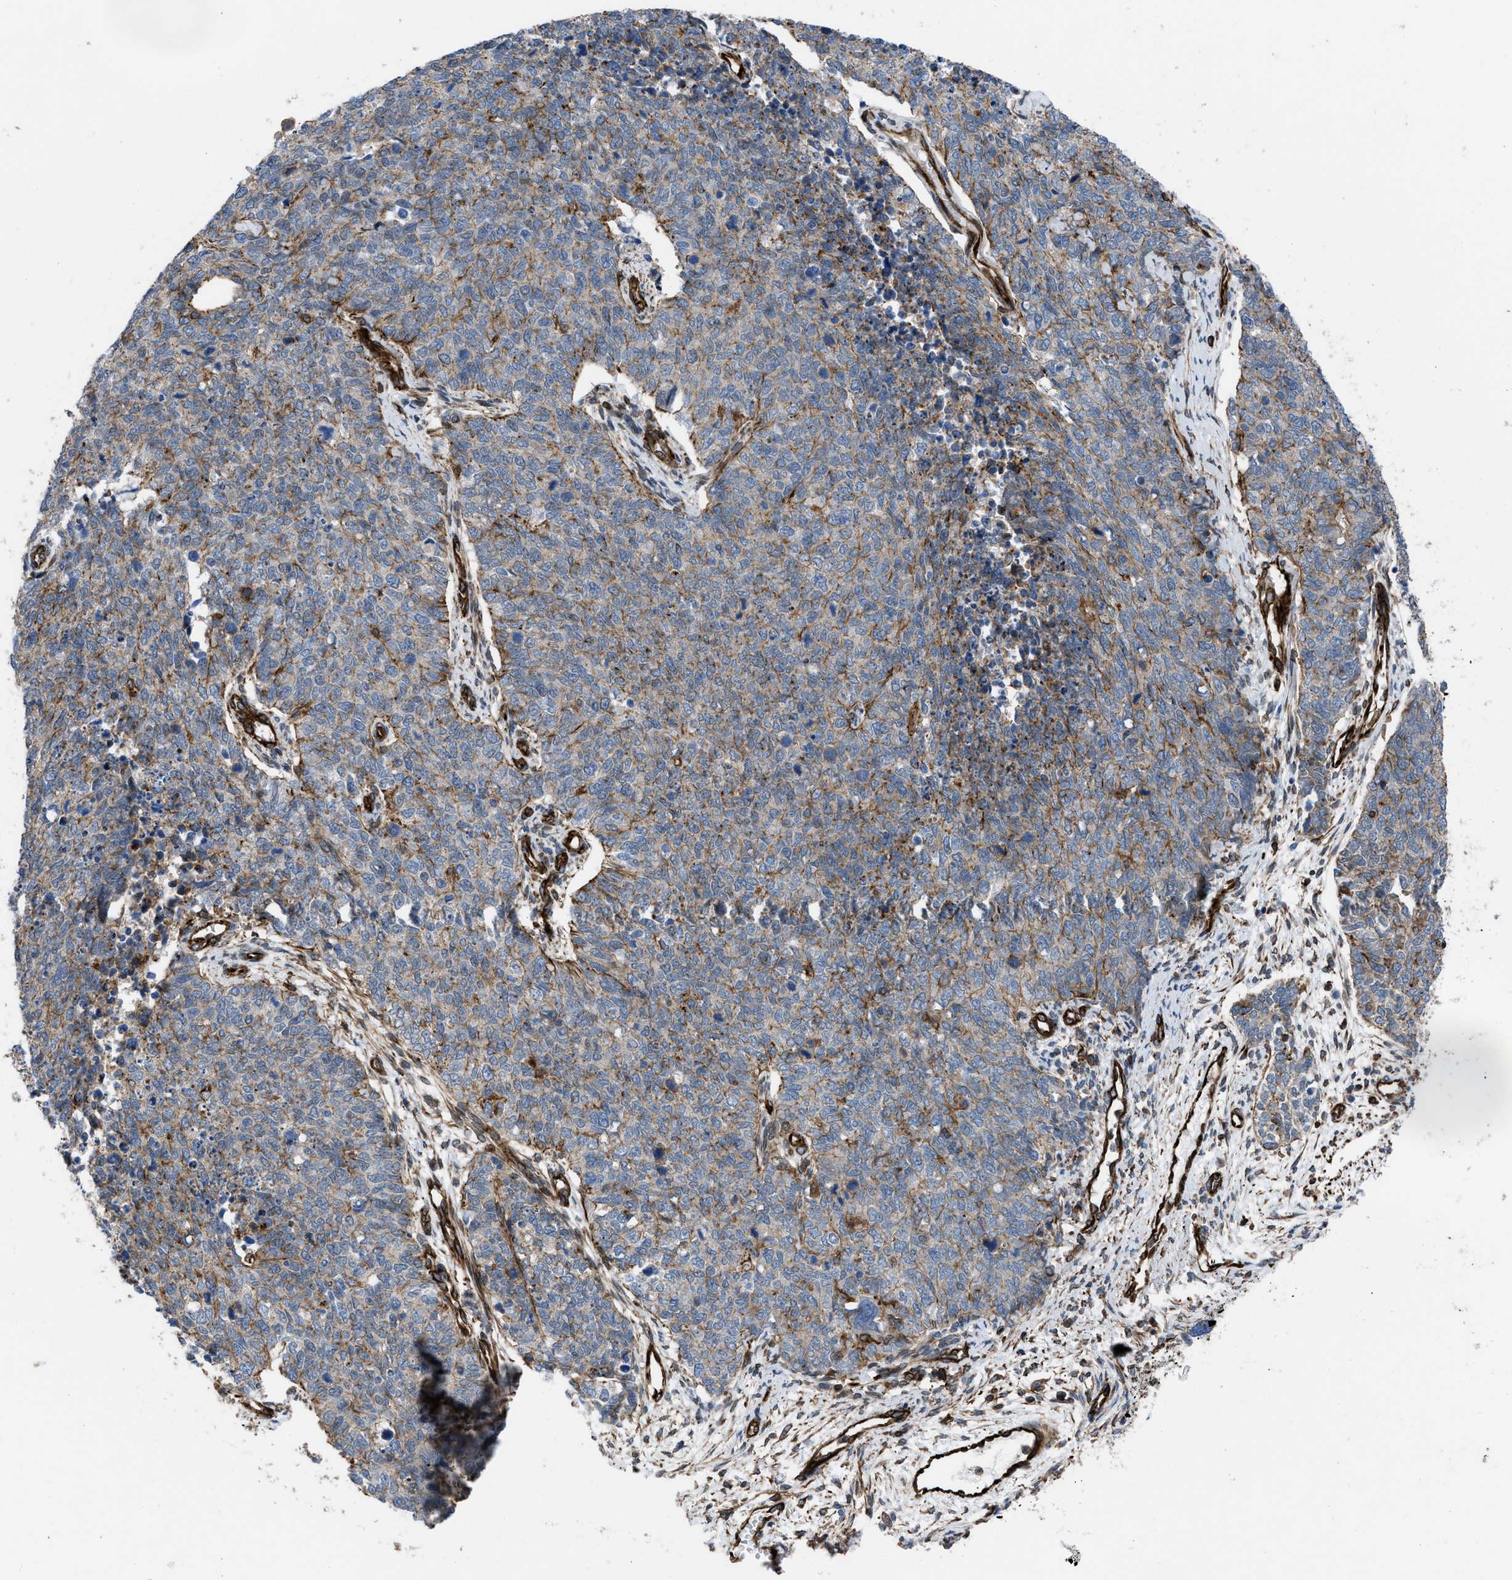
{"staining": {"intensity": "moderate", "quantity": "25%-75%", "location": "cytoplasmic/membranous"}, "tissue": "cervical cancer", "cell_type": "Tumor cells", "image_type": "cancer", "snomed": [{"axis": "morphology", "description": "Squamous cell carcinoma, NOS"}, {"axis": "topography", "description": "Cervix"}], "caption": "Cervical cancer stained with a brown dye displays moderate cytoplasmic/membranous positive expression in about 25%-75% of tumor cells.", "gene": "PTPRE", "patient": {"sex": "female", "age": 63}}